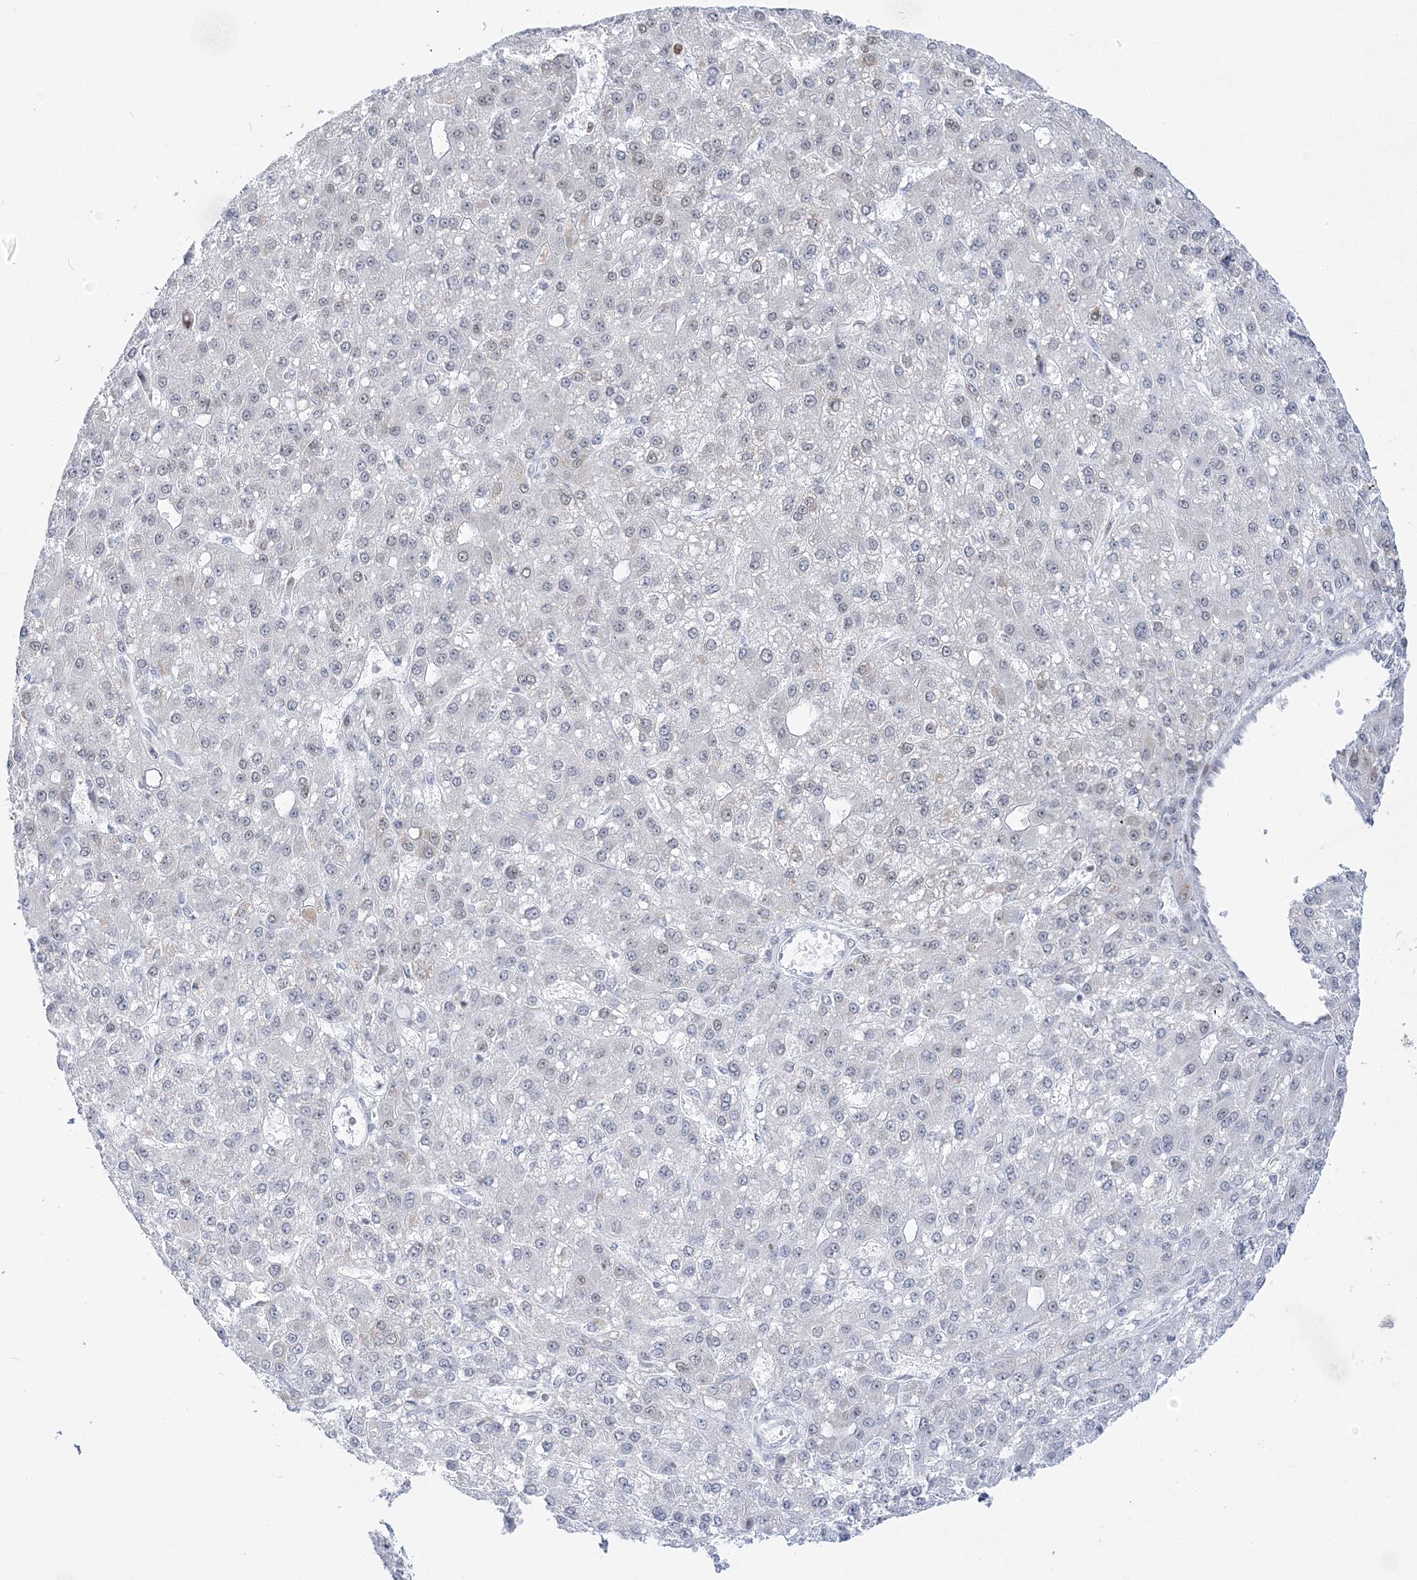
{"staining": {"intensity": "negative", "quantity": "none", "location": "none"}, "tissue": "liver cancer", "cell_type": "Tumor cells", "image_type": "cancer", "snomed": [{"axis": "morphology", "description": "Carcinoma, Hepatocellular, NOS"}, {"axis": "topography", "description": "Liver"}], "caption": "Immunohistochemical staining of liver cancer (hepatocellular carcinoma) demonstrates no significant expression in tumor cells.", "gene": "DDX21", "patient": {"sex": "male", "age": 67}}